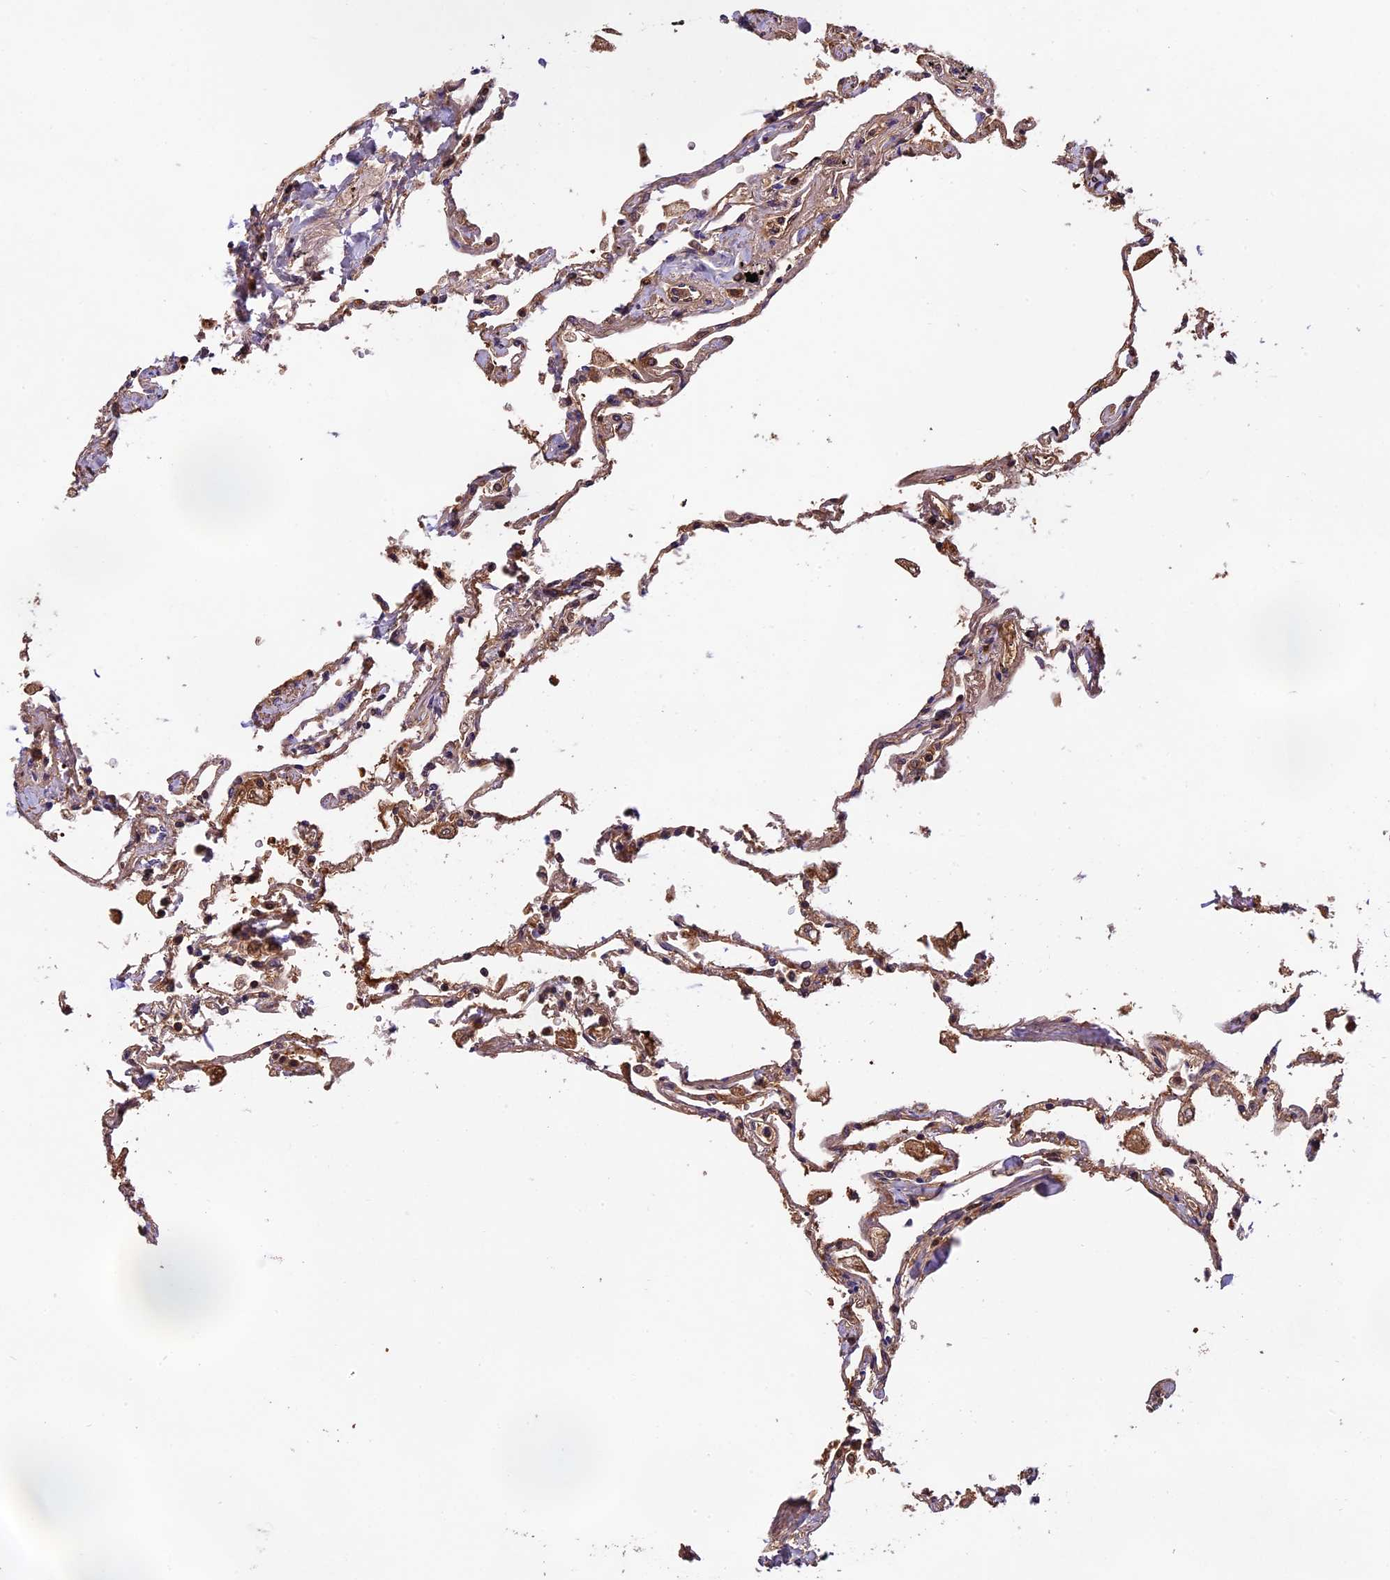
{"staining": {"intensity": "weak", "quantity": "25%-75%", "location": "cytoplasmic/membranous"}, "tissue": "lung", "cell_type": "Alveolar cells", "image_type": "normal", "snomed": [{"axis": "morphology", "description": "Normal tissue, NOS"}, {"axis": "topography", "description": "Lung"}], "caption": "Normal lung displays weak cytoplasmic/membranous positivity in approximately 25%-75% of alveolar cells (DAB (3,3'-diaminobenzidine) IHC, brown staining for protein, blue staining for nuclei)..", "gene": "PHAF1", "patient": {"sex": "female", "age": 67}}